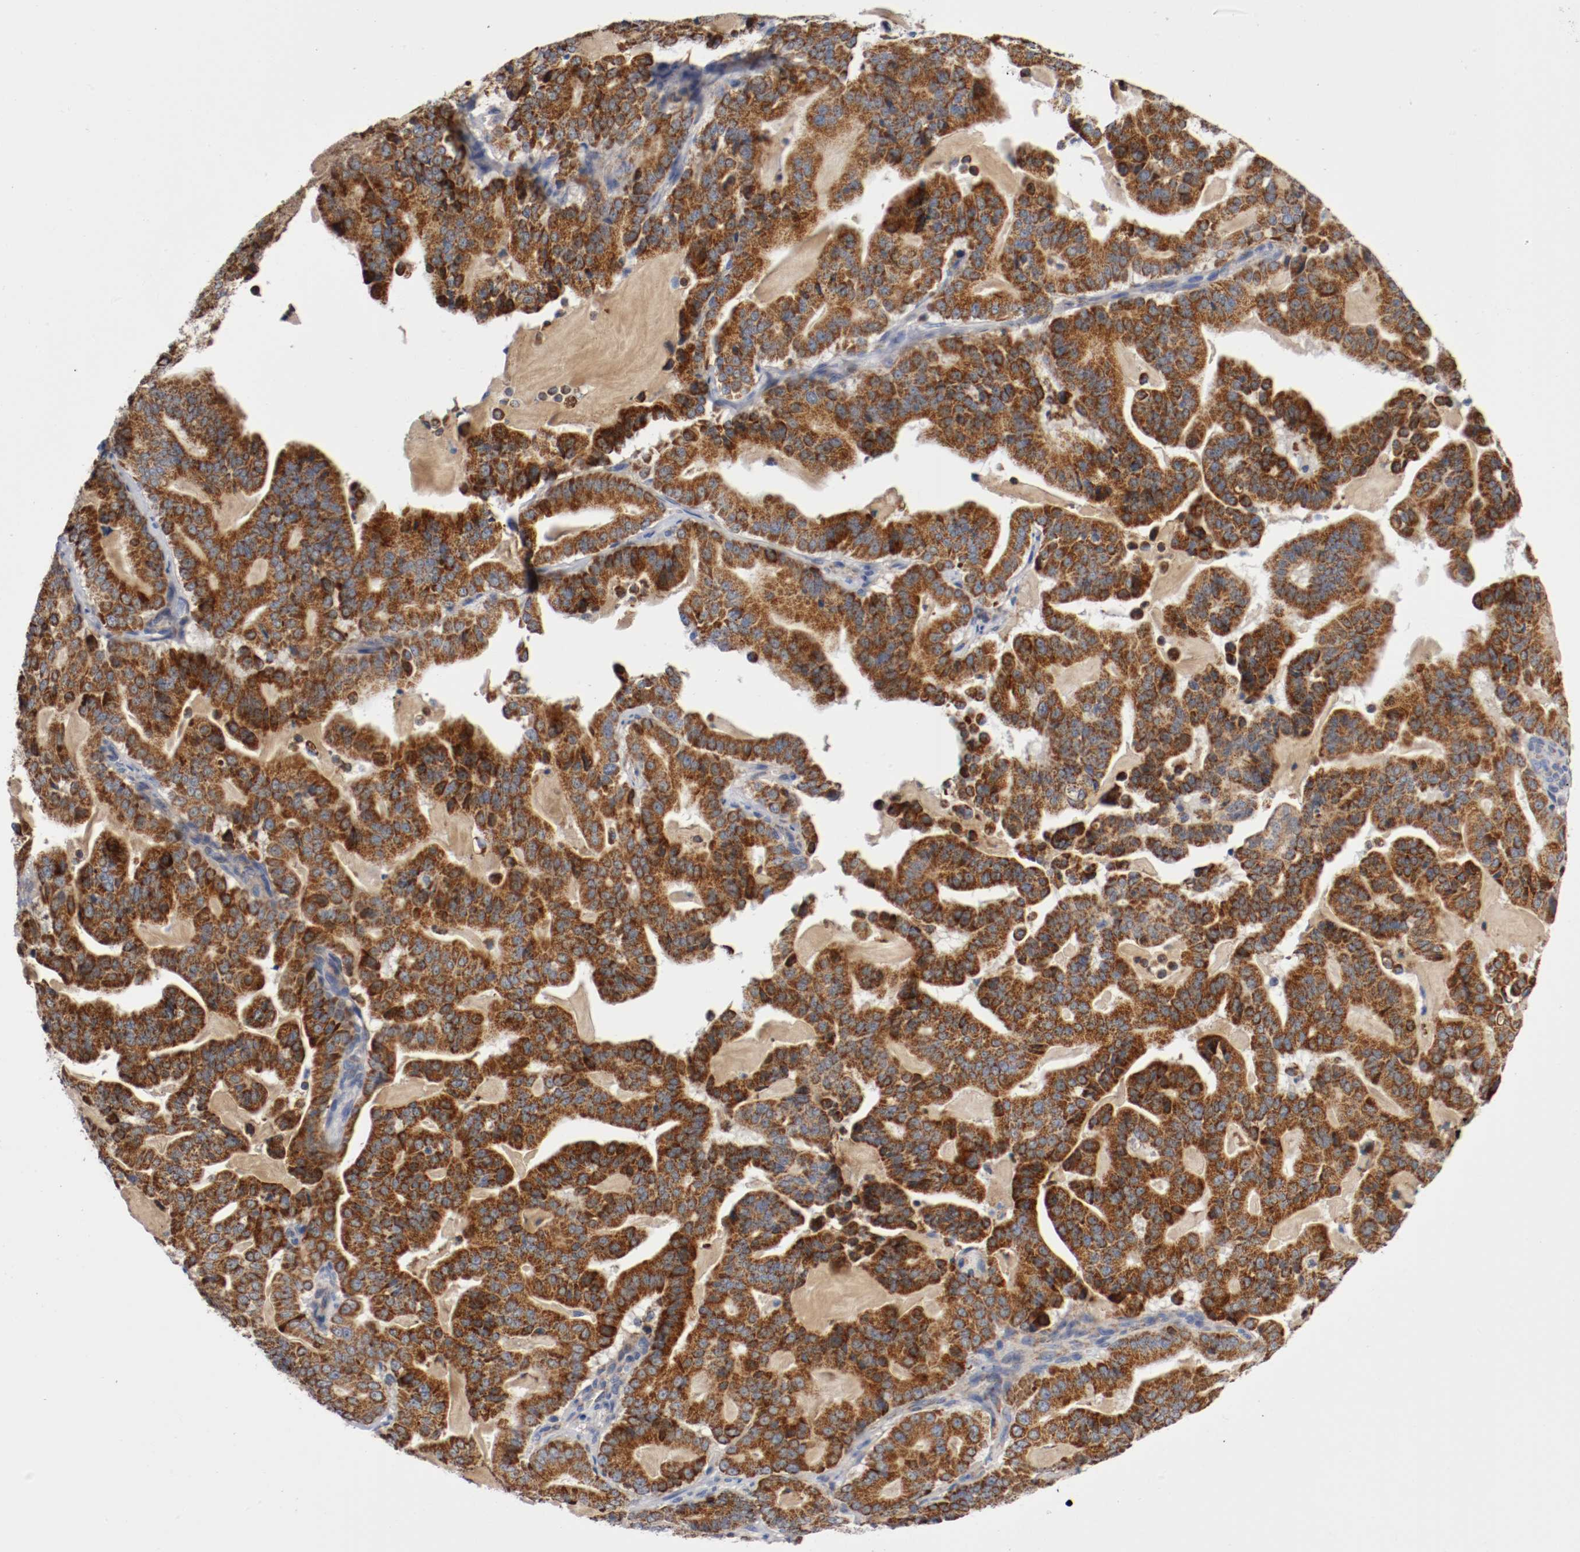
{"staining": {"intensity": "strong", "quantity": ">75%", "location": "cytoplasmic/membranous"}, "tissue": "pancreatic cancer", "cell_type": "Tumor cells", "image_type": "cancer", "snomed": [{"axis": "morphology", "description": "Adenocarcinoma, NOS"}, {"axis": "topography", "description": "Pancreas"}], "caption": "Immunohistochemistry image of neoplastic tissue: human pancreatic adenocarcinoma stained using immunohistochemistry shows high levels of strong protein expression localized specifically in the cytoplasmic/membranous of tumor cells, appearing as a cytoplasmic/membranous brown color.", "gene": "PCSK6", "patient": {"sex": "male", "age": 63}}